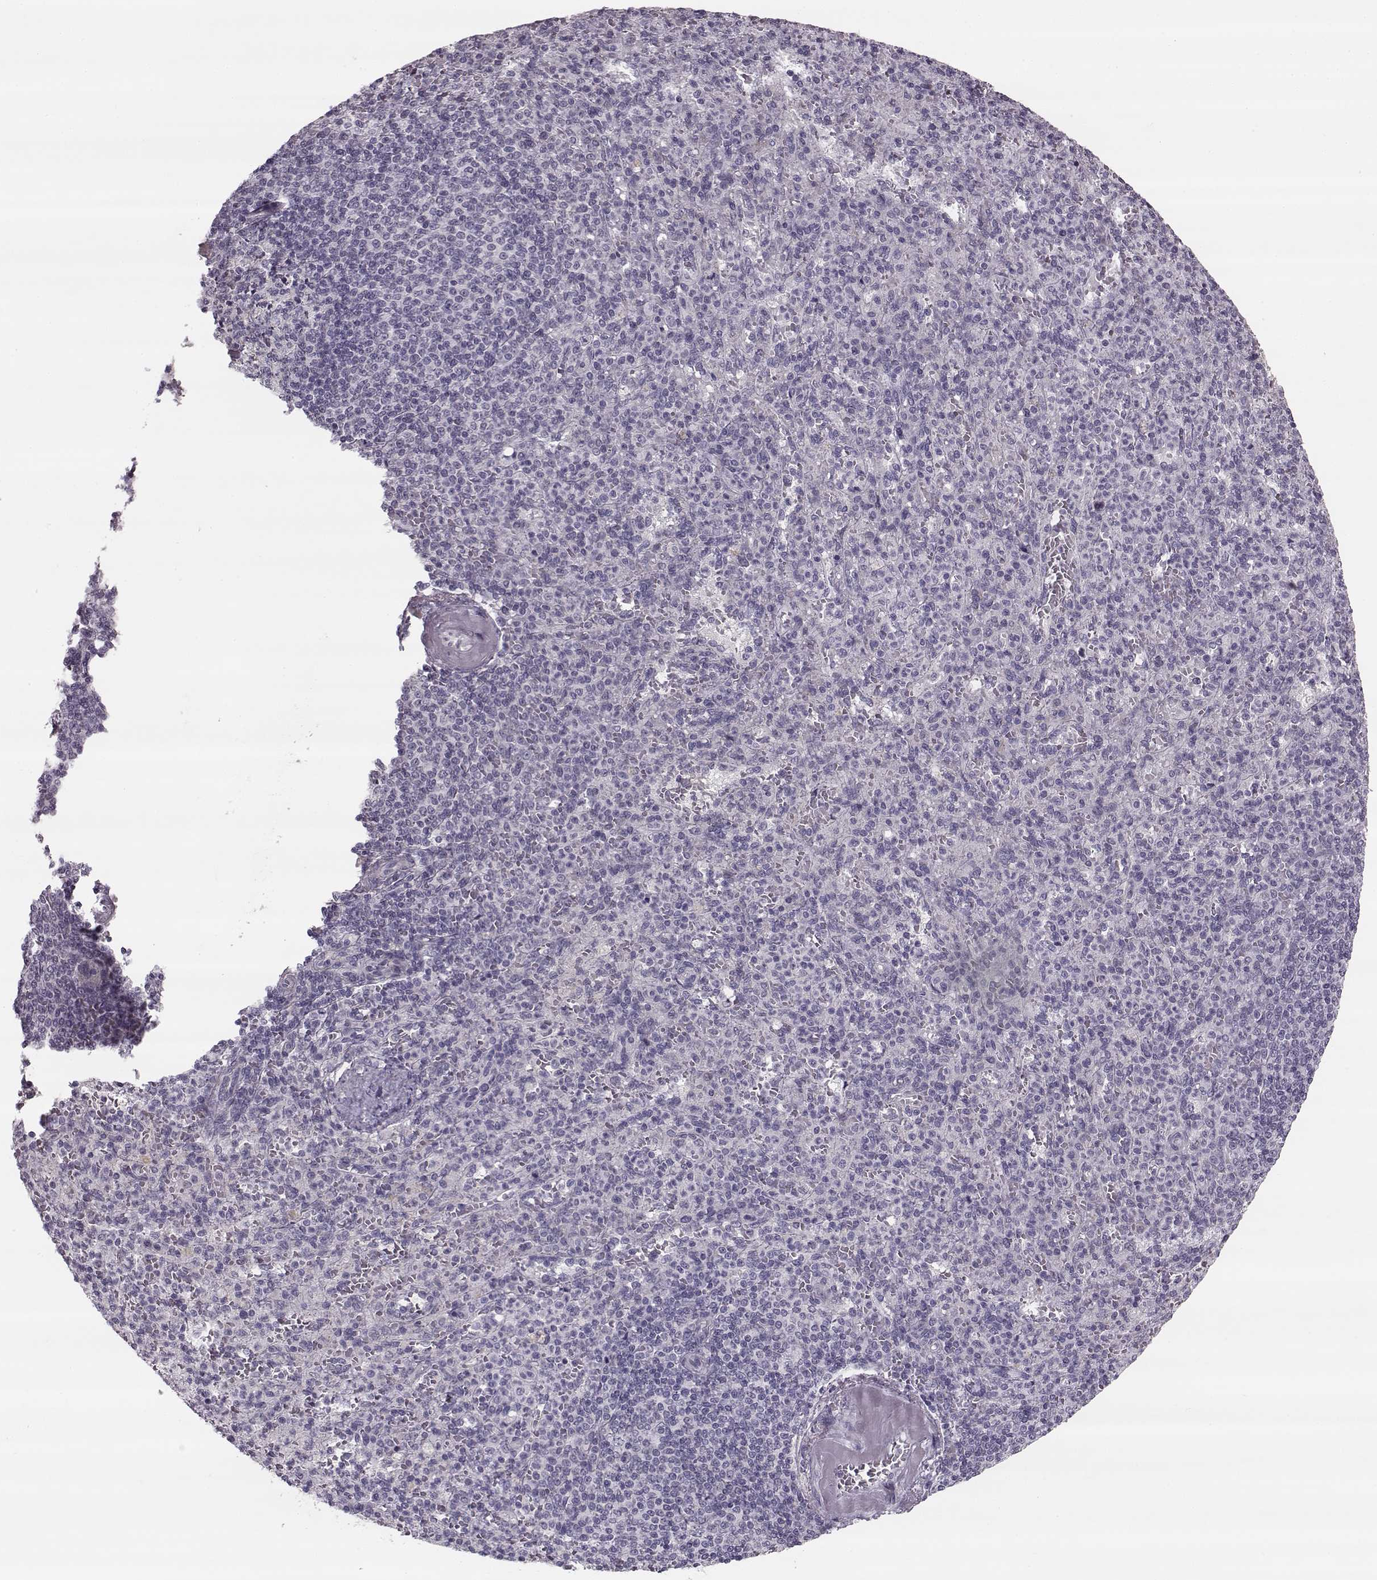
{"staining": {"intensity": "negative", "quantity": "none", "location": "none"}, "tissue": "spleen", "cell_type": "Cells in red pulp", "image_type": "normal", "snomed": [{"axis": "morphology", "description": "Normal tissue, NOS"}, {"axis": "topography", "description": "Spleen"}], "caption": "A micrograph of spleen stained for a protein exhibits no brown staining in cells in red pulp.", "gene": "MAP6D1", "patient": {"sex": "female", "age": 74}}